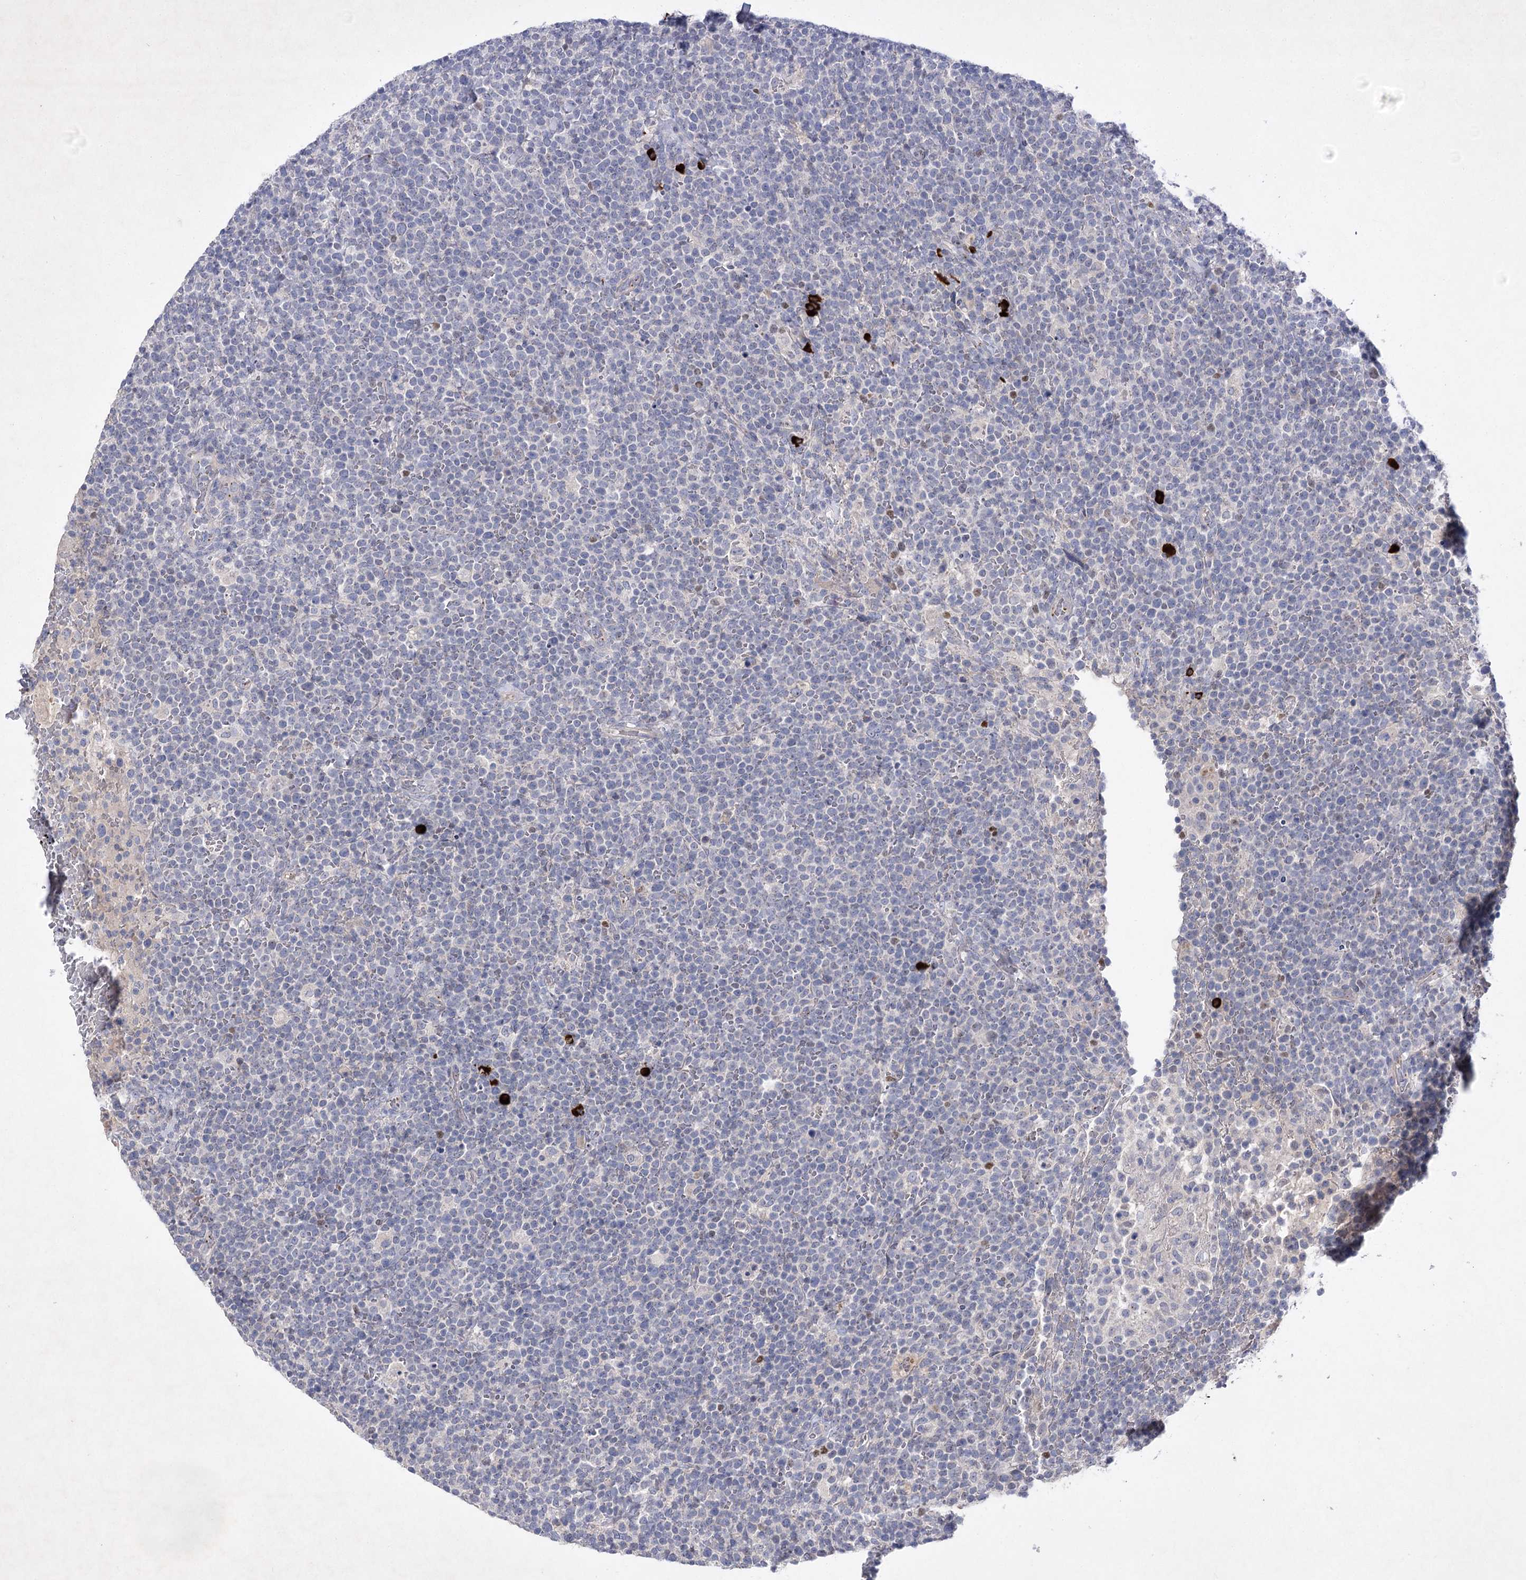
{"staining": {"intensity": "negative", "quantity": "none", "location": "none"}, "tissue": "lymphoma", "cell_type": "Tumor cells", "image_type": "cancer", "snomed": [{"axis": "morphology", "description": "Malignant lymphoma, non-Hodgkin's type, High grade"}, {"axis": "topography", "description": "Lymph node"}], "caption": "Photomicrograph shows no protein expression in tumor cells of lymphoma tissue.", "gene": "COX15", "patient": {"sex": "male", "age": 61}}